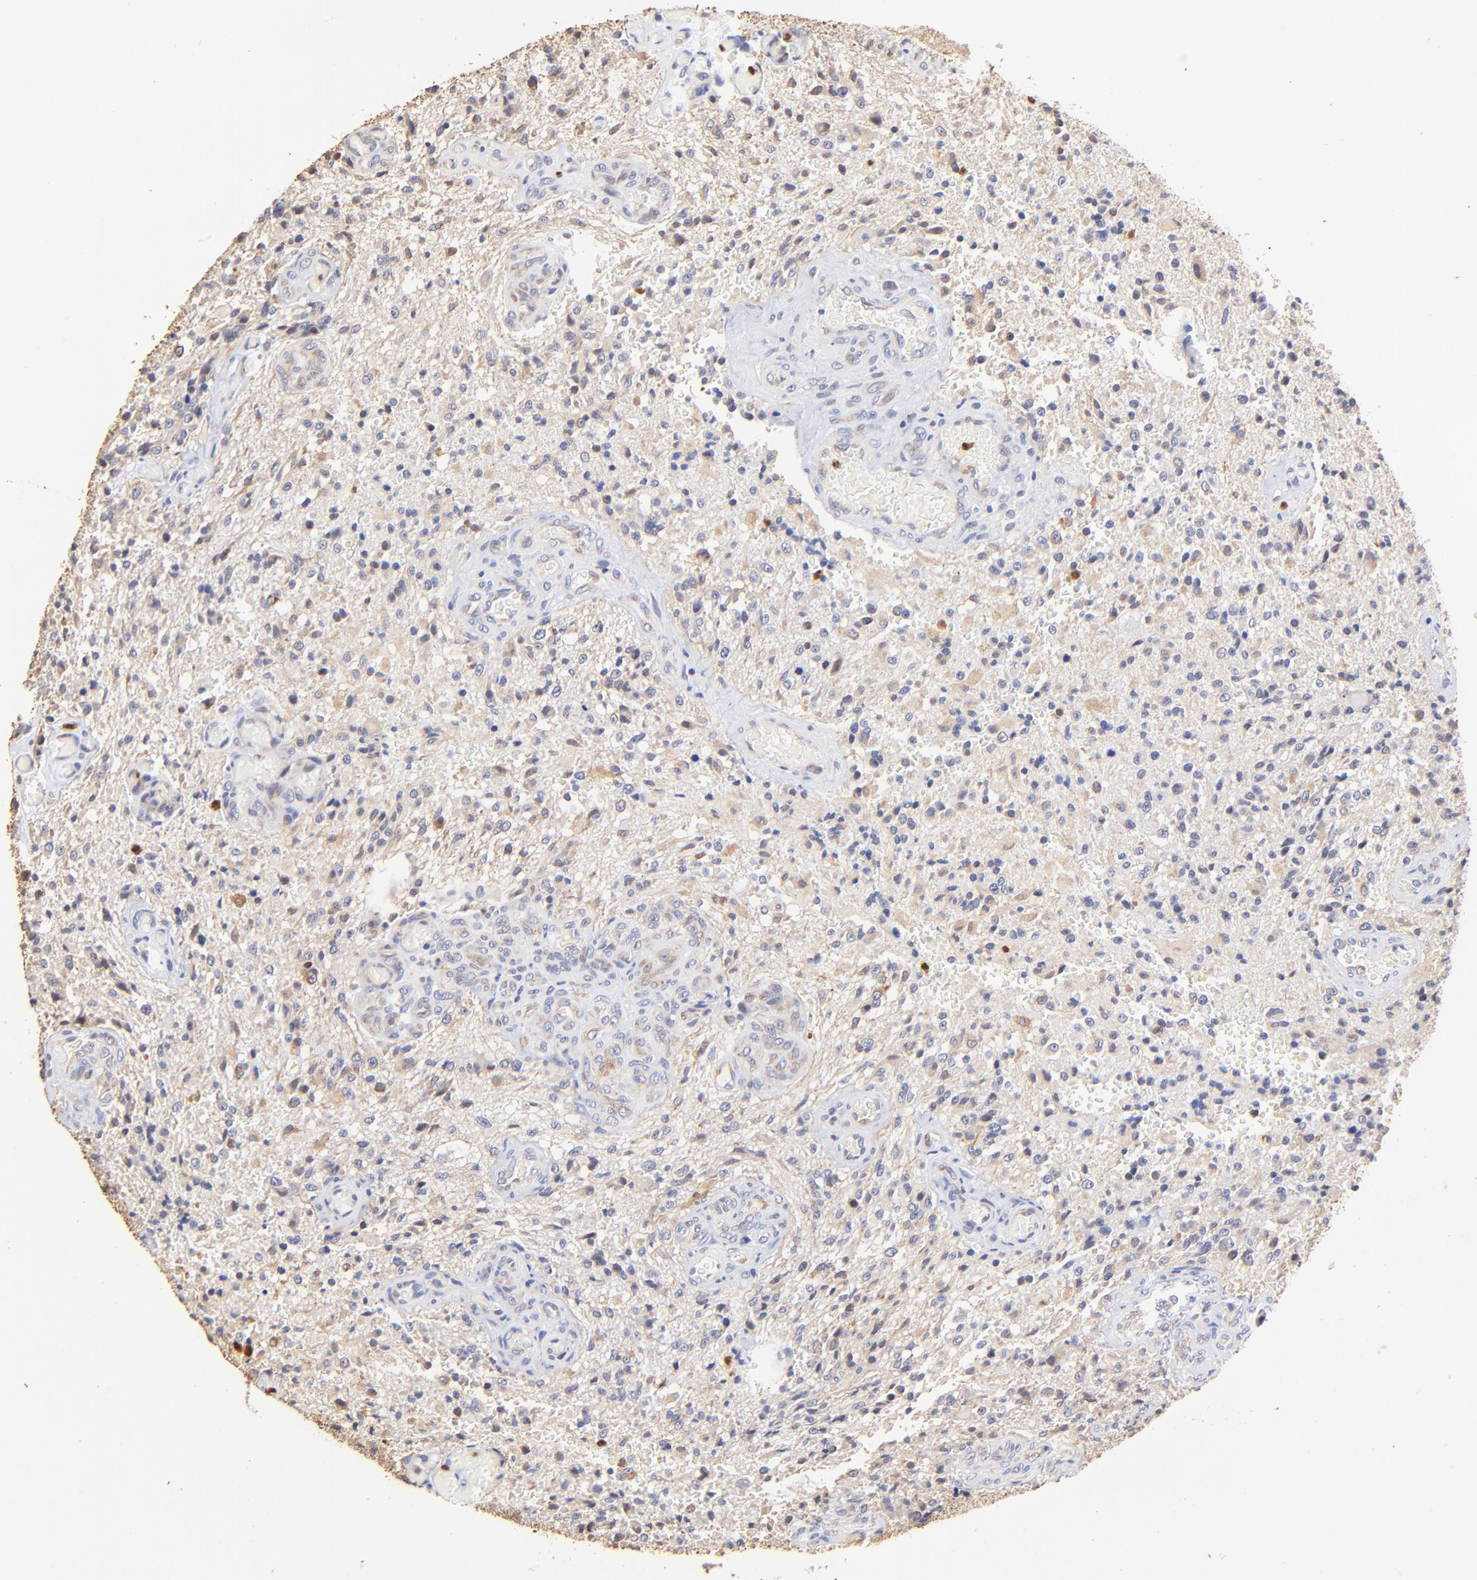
{"staining": {"intensity": "weak", "quantity": "25%-75%", "location": "cytoplasmic/membranous"}, "tissue": "glioma", "cell_type": "Tumor cells", "image_type": "cancer", "snomed": [{"axis": "morphology", "description": "Normal tissue, NOS"}, {"axis": "morphology", "description": "Glioma, malignant, High grade"}, {"axis": "topography", "description": "Cerebral cortex"}], "caption": "Weak cytoplasmic/membranous staining is seen in approximately 25%-75% of tumor cells in glioma. The staining is performed using DAB brown chromogen to label protein expression. The nuclei are counter-stained blue using hematoxylin.", "gene": "BBOF1", "patient": {"sex": "male", "age": 56}}